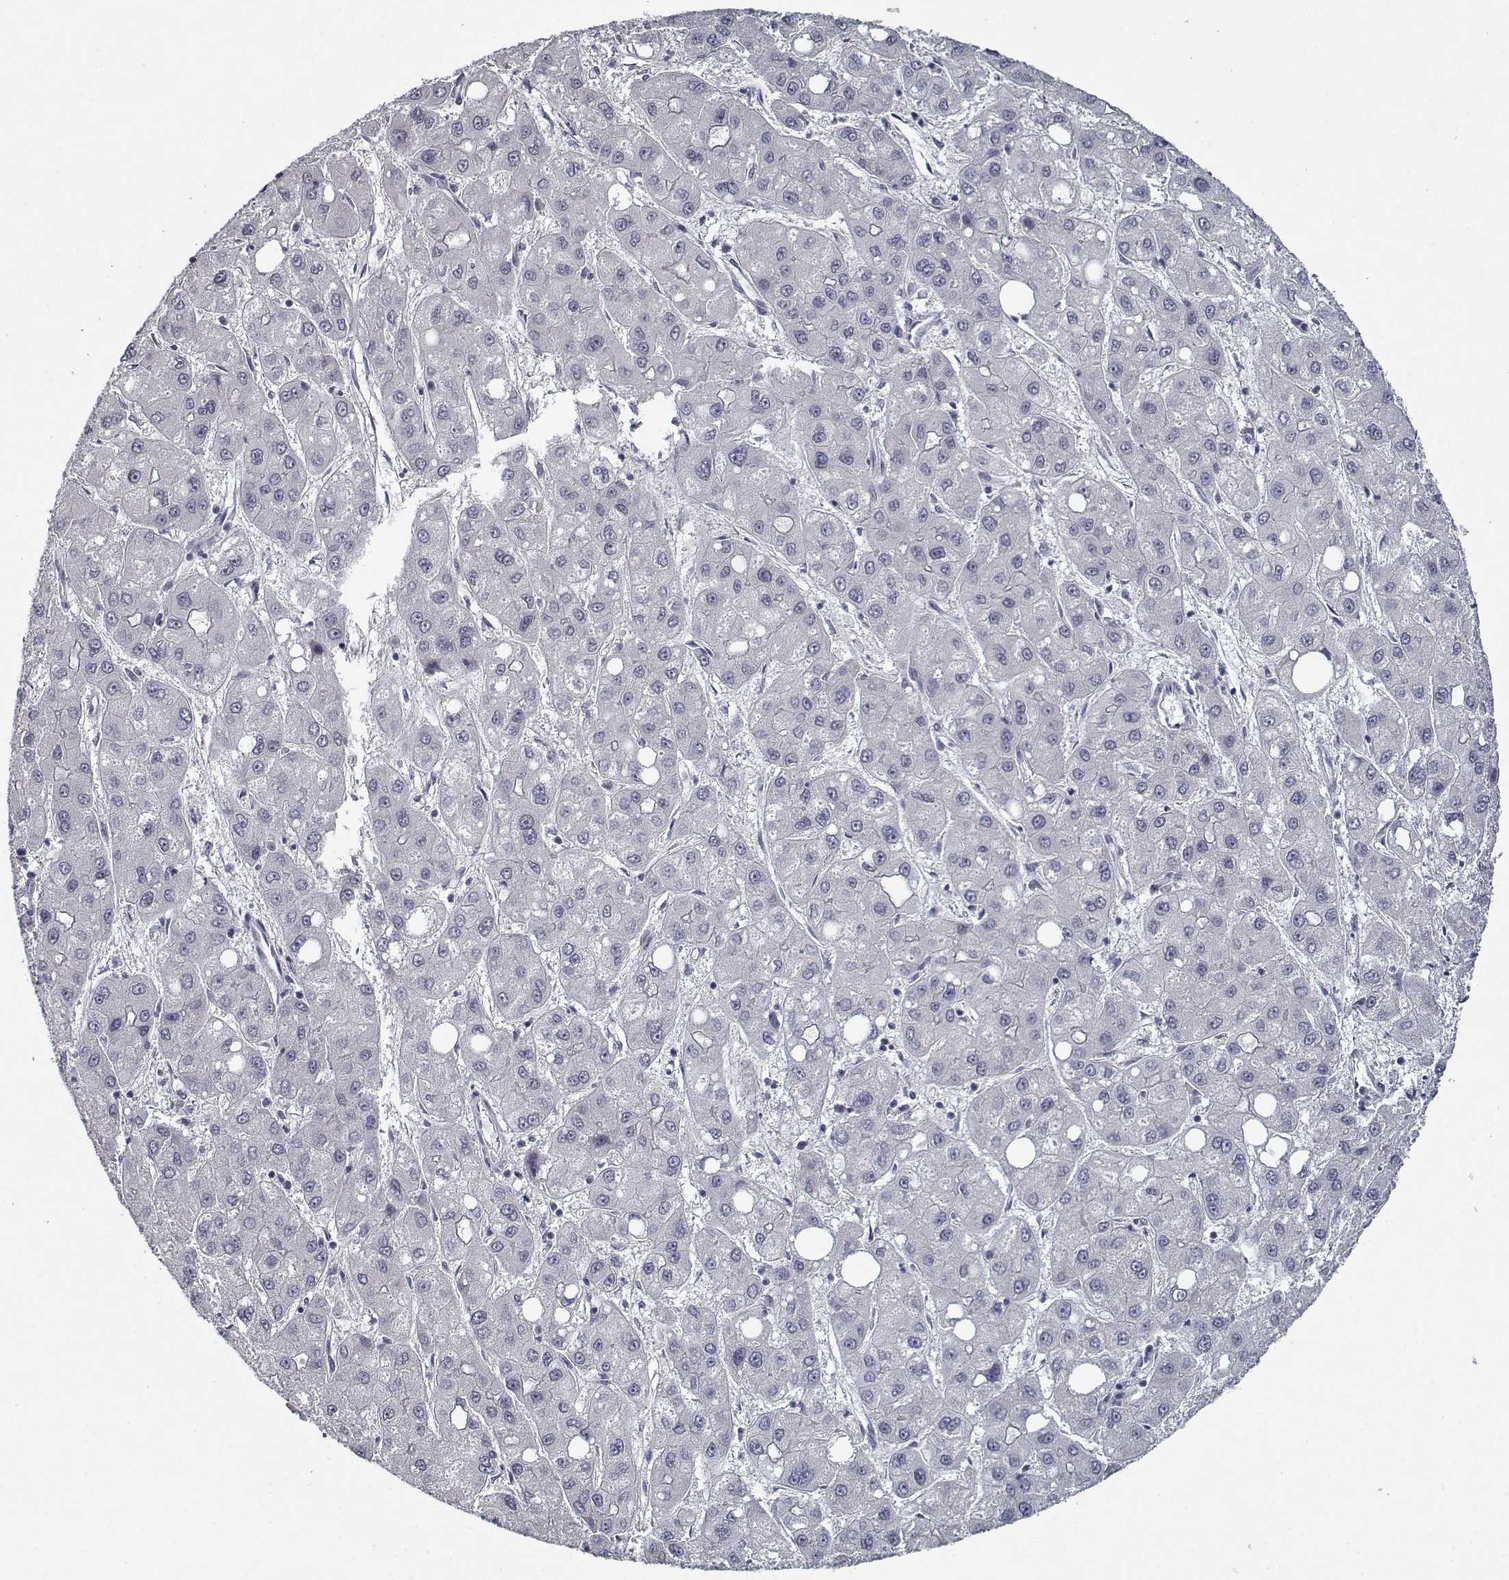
{"staining": {"intensity": "negative", "quantity": "none", "location": "none"}, "tissue": "liver cancer", "cell_type": "Tumor cells", "image_type": "cancer", "snomed": [{"axis": "morphology", "description": "Carcinoma, Hepatocellular, NOS"}, {"axis": "topography", "description": "Liver"}], "caption": "Protein analysis of hepatocellular carcinoma (liver) shows no significant positivity in tumor cells.", "gene": "GAD2", "patient": {"sex": "male", "age": 73}}